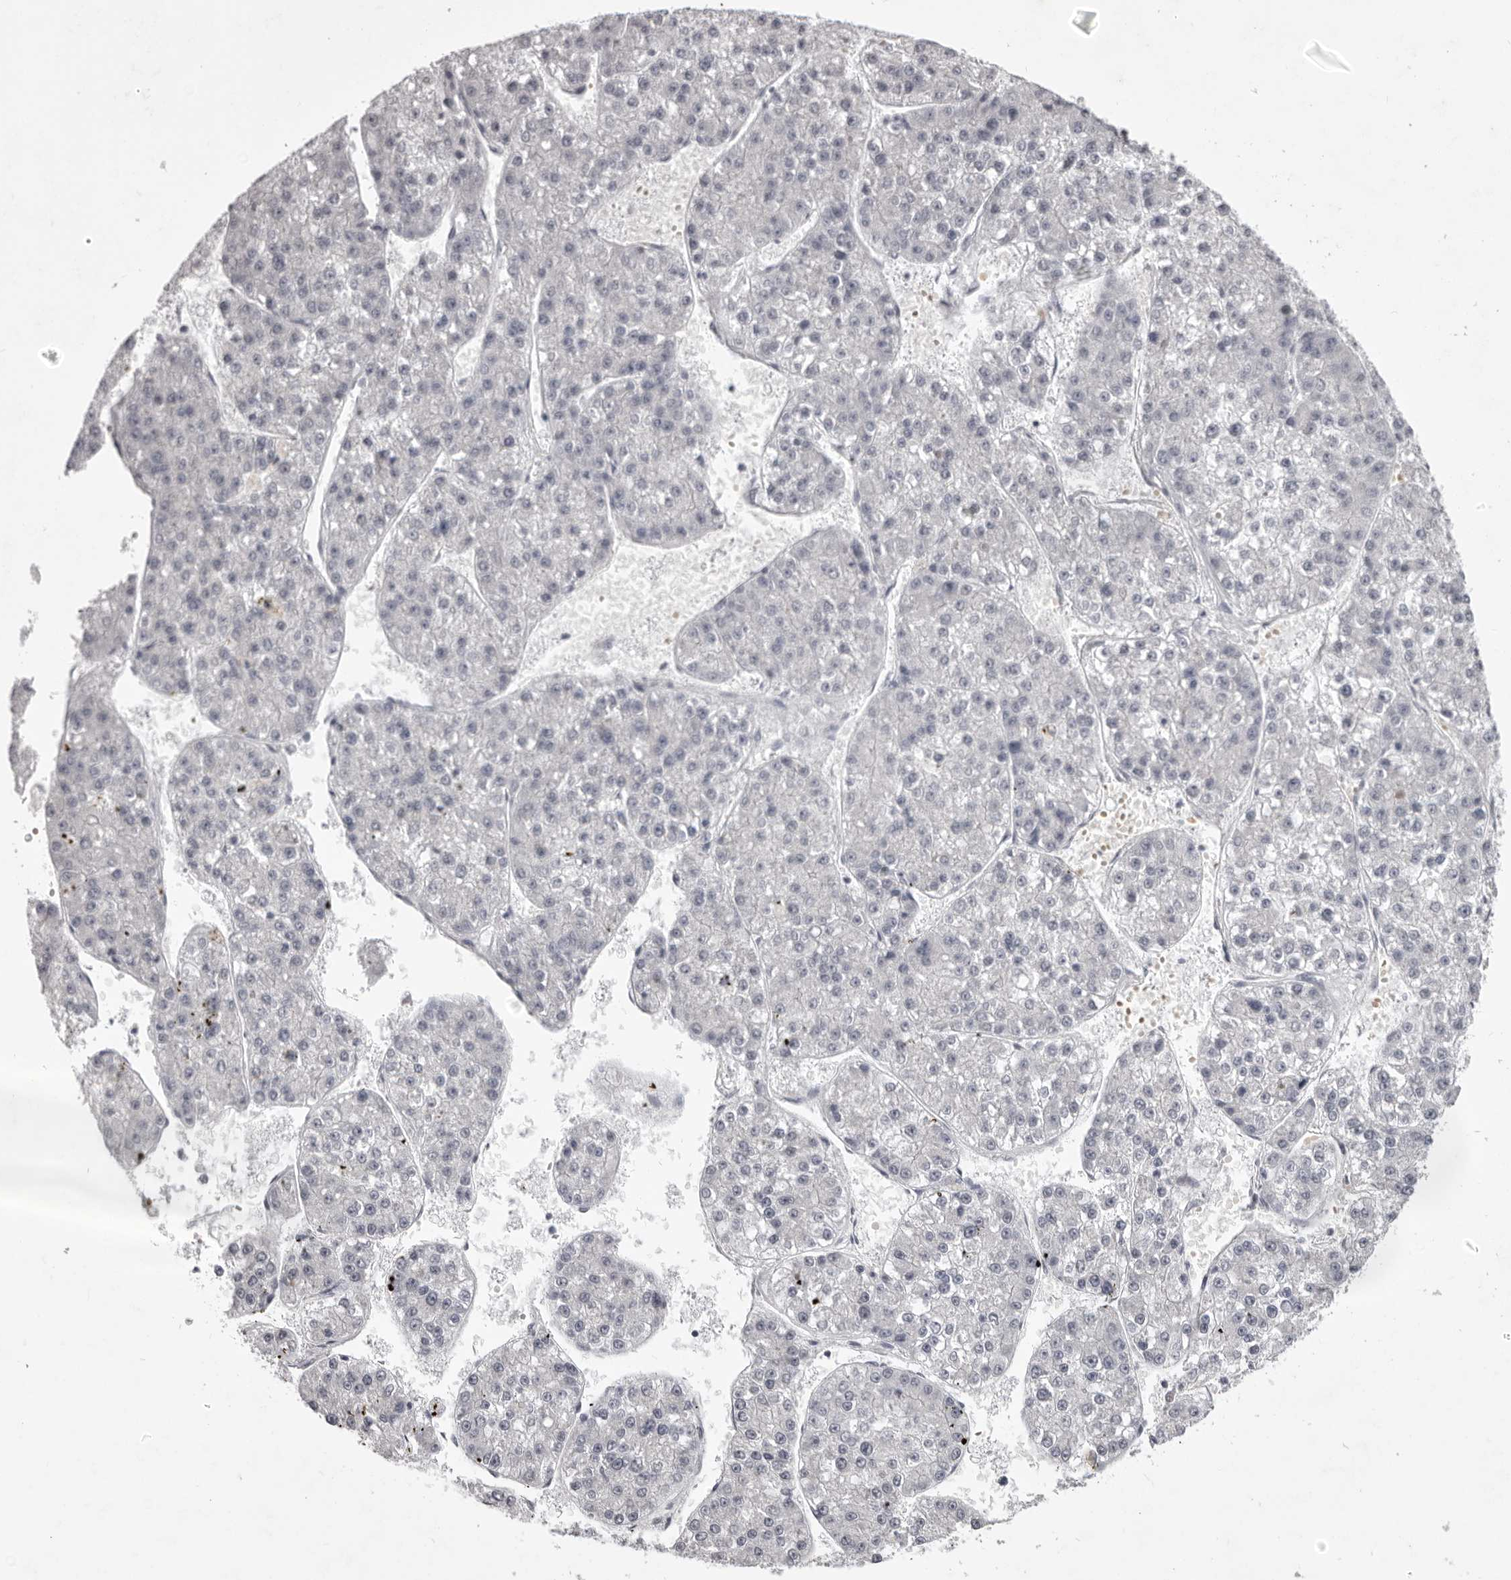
{"staining": {"intensity": "negative", "quantity": "none", "location": "none"}, "tissue": "liver cancer", "cell_type": "Tumor cells", "image_type": "cancer", "snomed": [{"axis": "morphology", "description": "Carcinoma, Hepatocellular, NOS"}, {"axis": "topography", "description": "Liver"}], "caption": "Tumor cells are negative for brown protein staining in hepatocellular carcinoma (liver).", "gene": "EPHA10", "patient": {"sex": "female", "age": 73}}